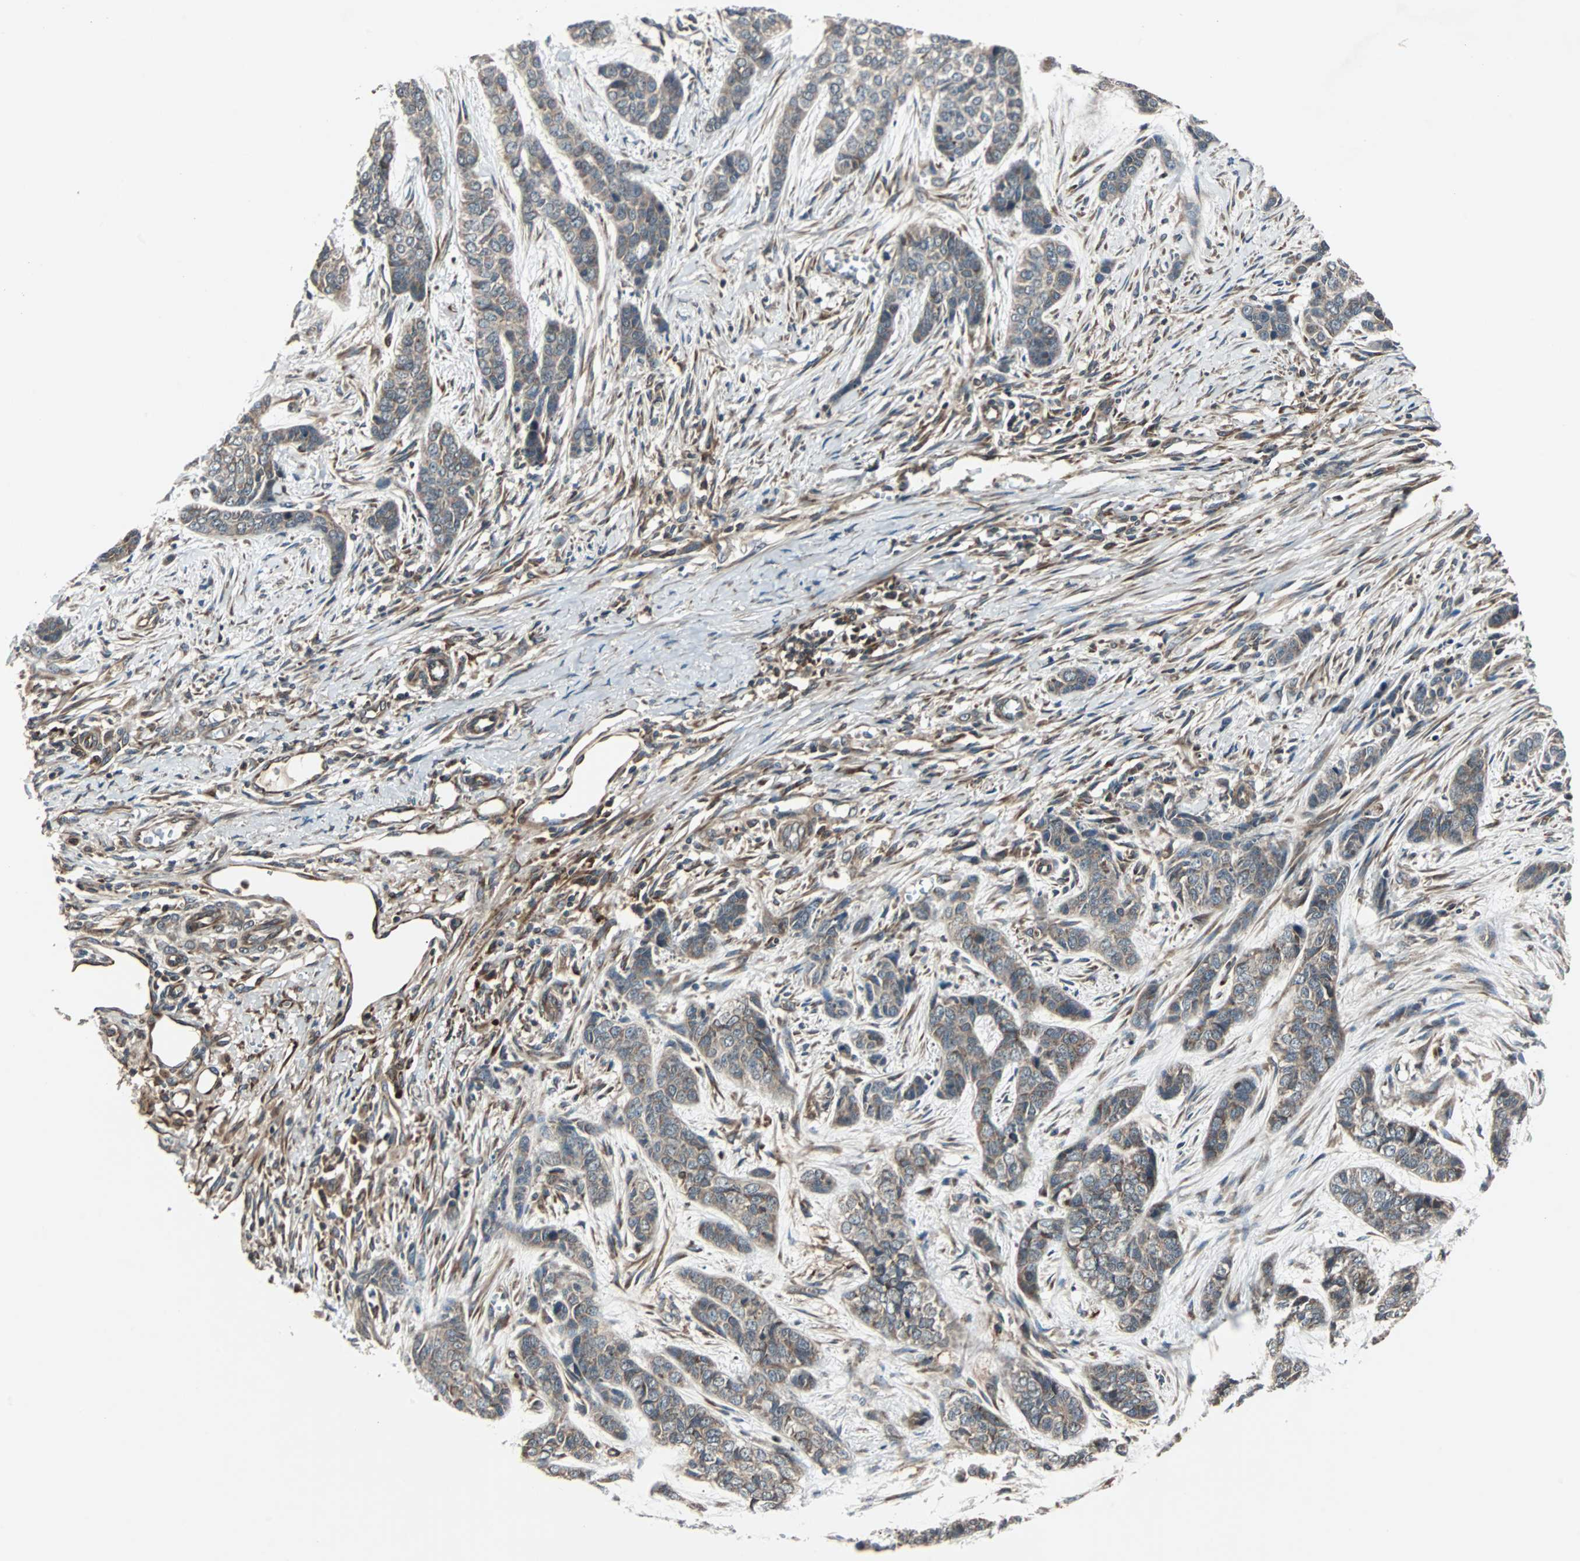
{"staining": {"intensity": "weak", "quantity": "25%-75%", "location": "cytoplasmic/membranous"}, "tissue": "skin cancer", "cell_type": "Tumor cells", "image_type": "cancer", "snomed": [{"axis": "morphology", "description": "Basal cell carcinoma"}, {"axis": "topography", "description": "Skin"}], "caption": "Brown immunohistochemical staining in human basal cell carcinoma (skin) displays weak cytoplasmic/membranous staining in approximately 25%-75% of tumor cells. The protein of interest is shown in brown color, while the nuclei are stained blue.", "gene": "RAB7A", "patient": {"sex": "female", "age": 64}}